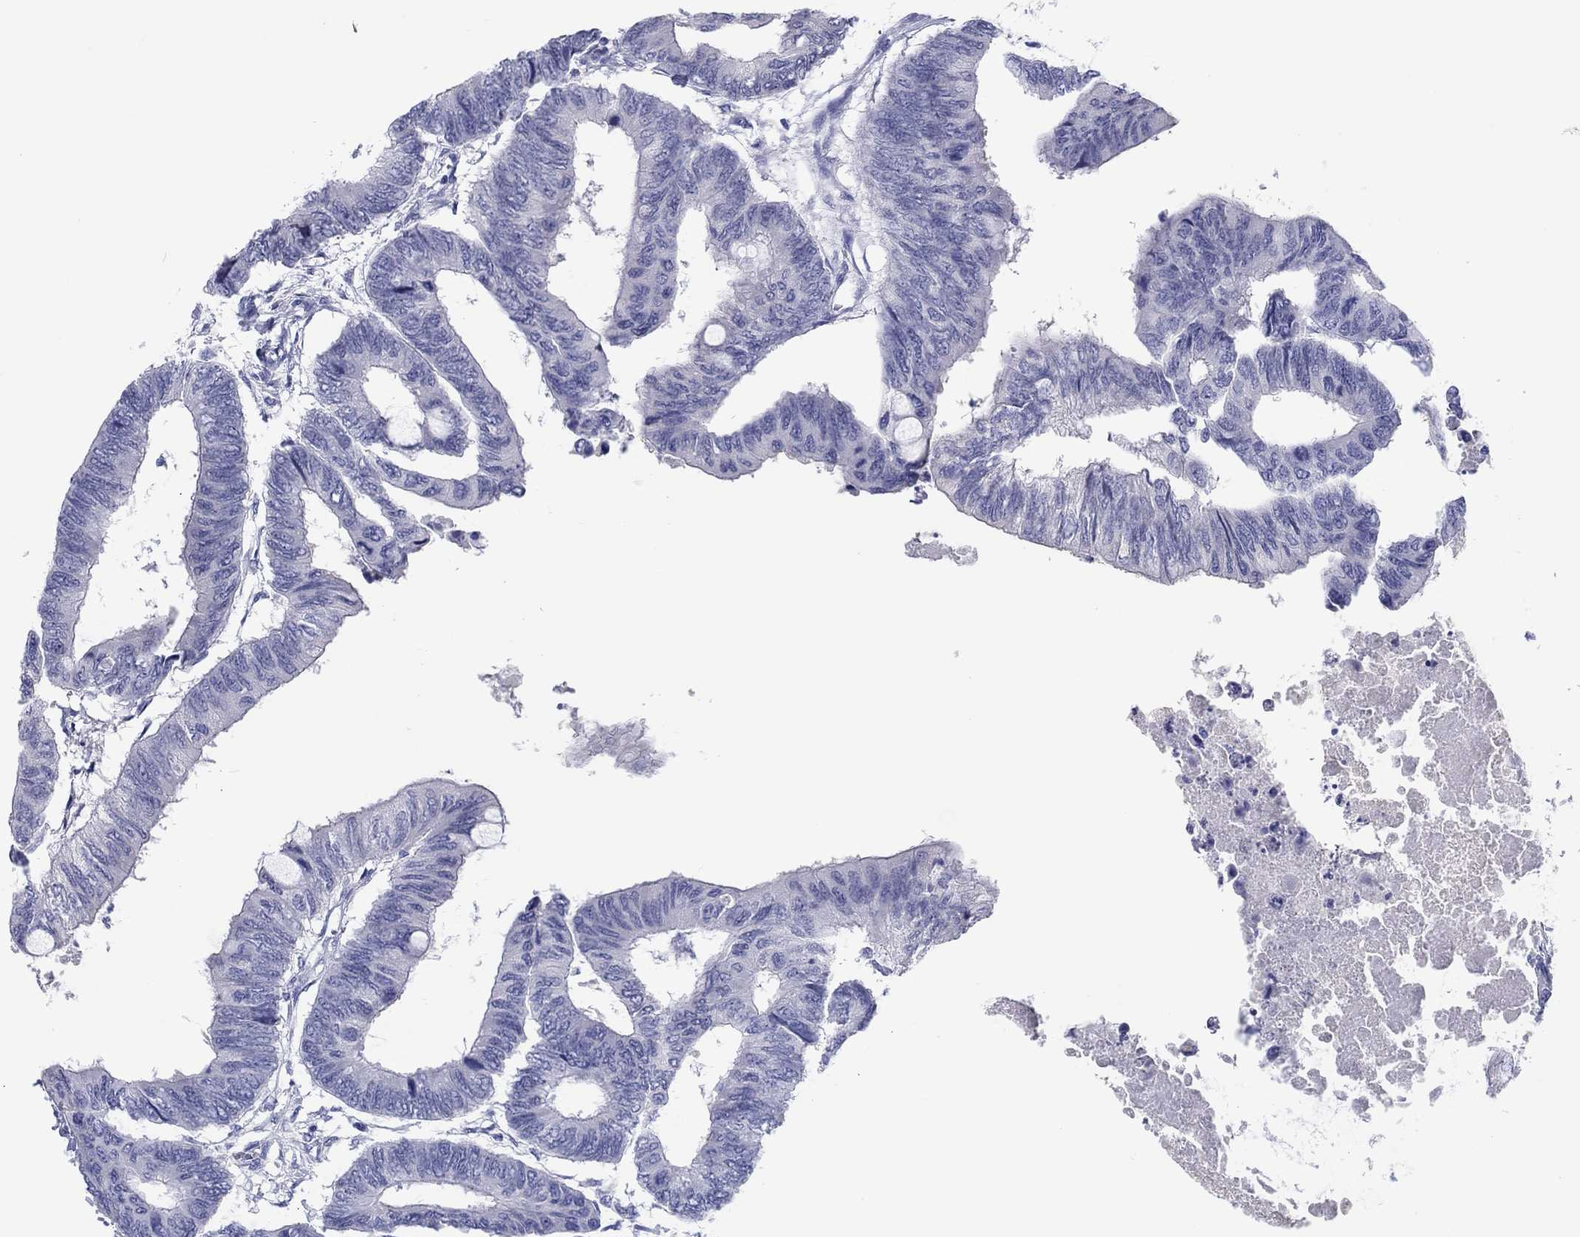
{"staining": {"intensity": "negative", "quantity": "none", "location": "none"}, "tissue": "colorectal cancer", "cell_type": "Tumor cells", "image_type": "cancer", "snomed": [{"axis": "morphology", "description": "Normal tissue, NOS"}, {"axis": "morphology", "description": "Adenocarcinoma, NOS"}, {"axis": "topography", "description": "Rectum"}, {"axis": "topography", "description": "Peripheral nerve tissue"}], "caption": "IHC image of neoplastic tissue: human adenocarcinoma (colorectal) stained with DAB (3,3'-diaminobenzidine) reveals no significant protein staining in tumor cells.", "gene": "ERICH3", "patient": {"sex": "male", "age": 92}}